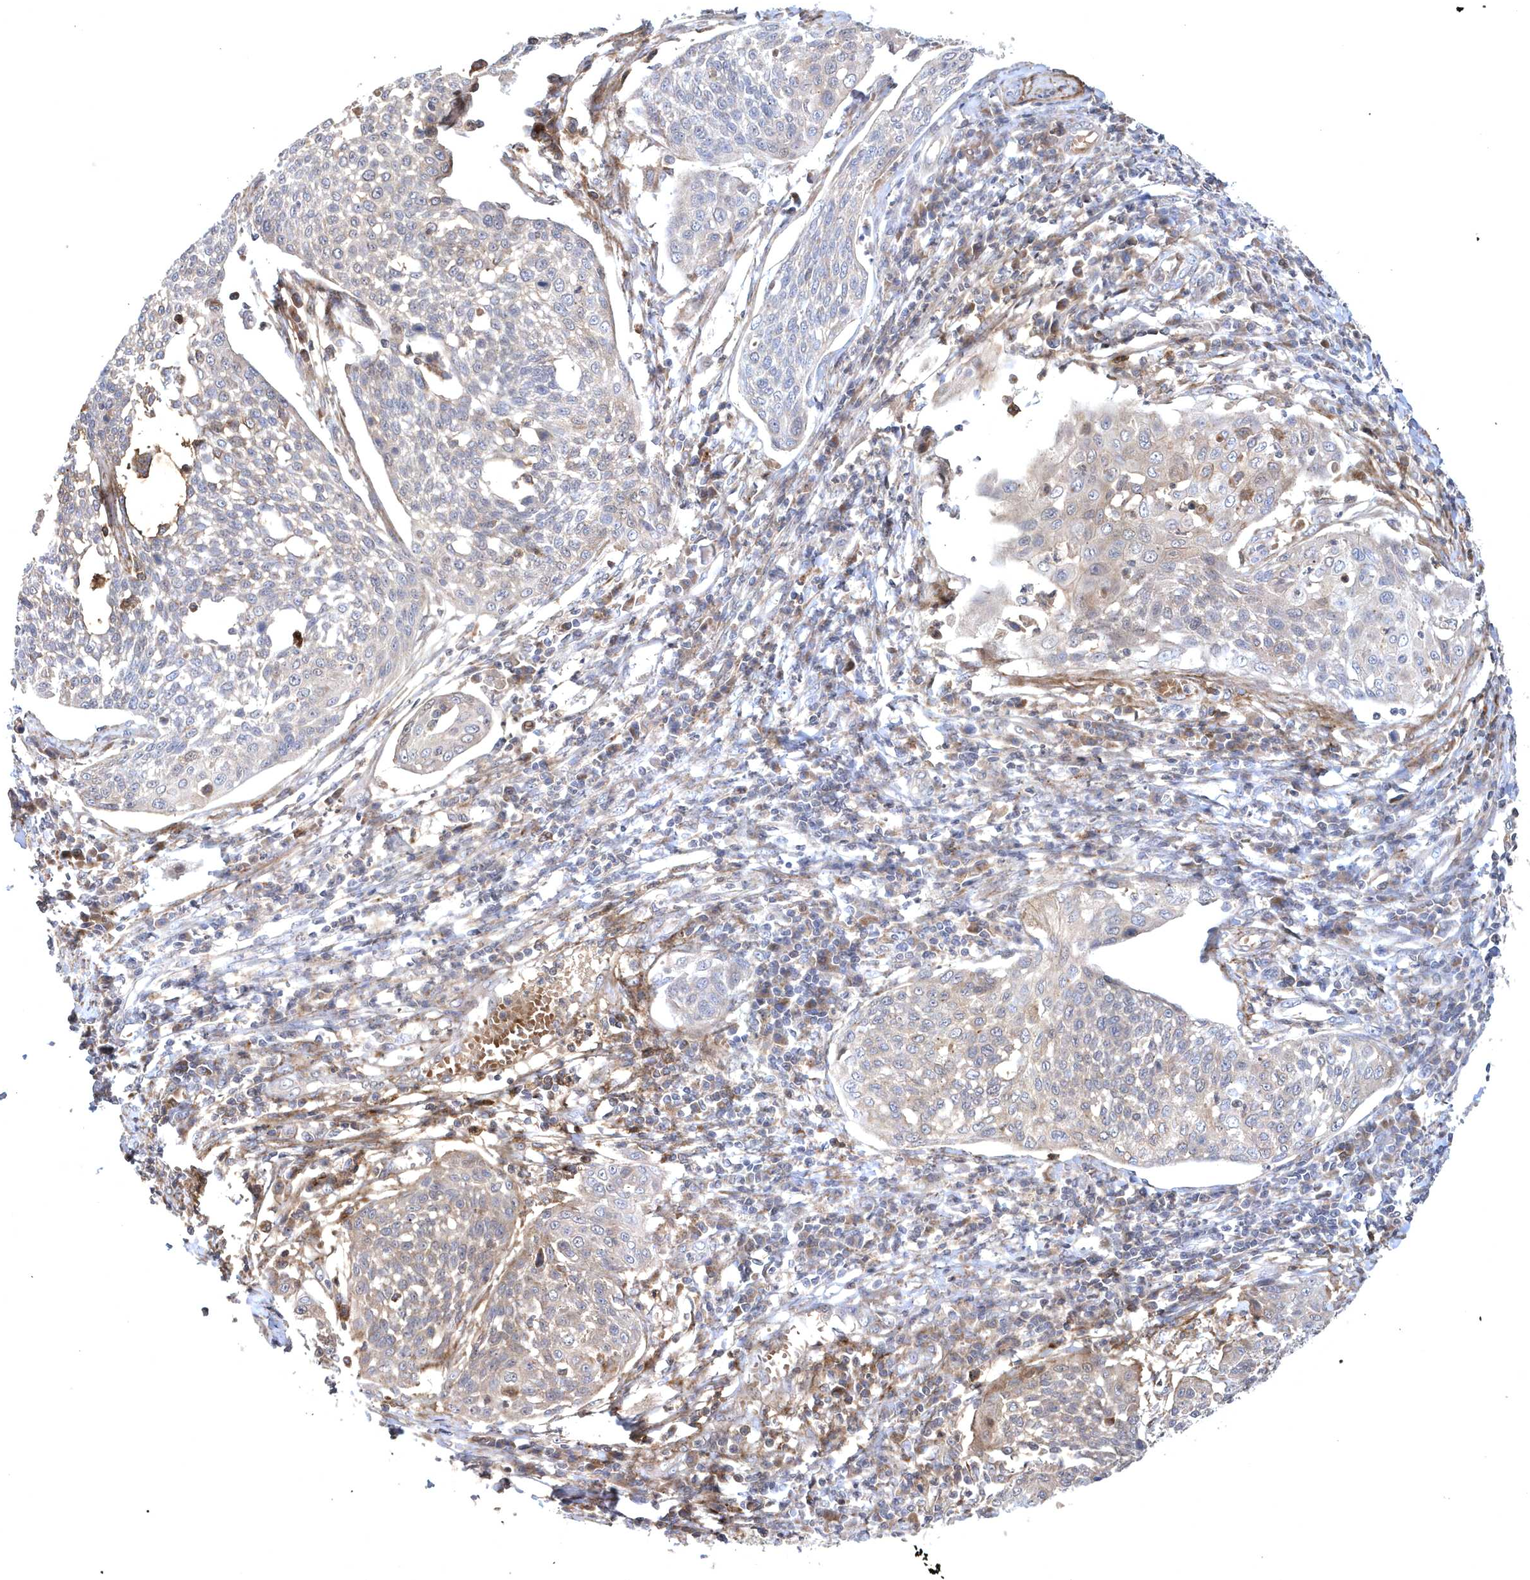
{"staining": {"intensity": "weak", "quantity": "25%-75%", "location": "cytoplasmic/membranous"}, "tissue": "cervical cancer", "cell_type": "Tumor cells", "image_type": "cancer", "snomed": [{"axis": "morphology", "description": "Squamous cell carcinoma, NOS"}, {"axis": "topography", "description": "Cervix"}], "caption": "The immunohistochemical stain highlights weak cytoplasmic/membranous expression in tumor cells of cervical cancer tissue.", "gene": "HMGCS1", "patient": {"sex": "female", "age": 34}}